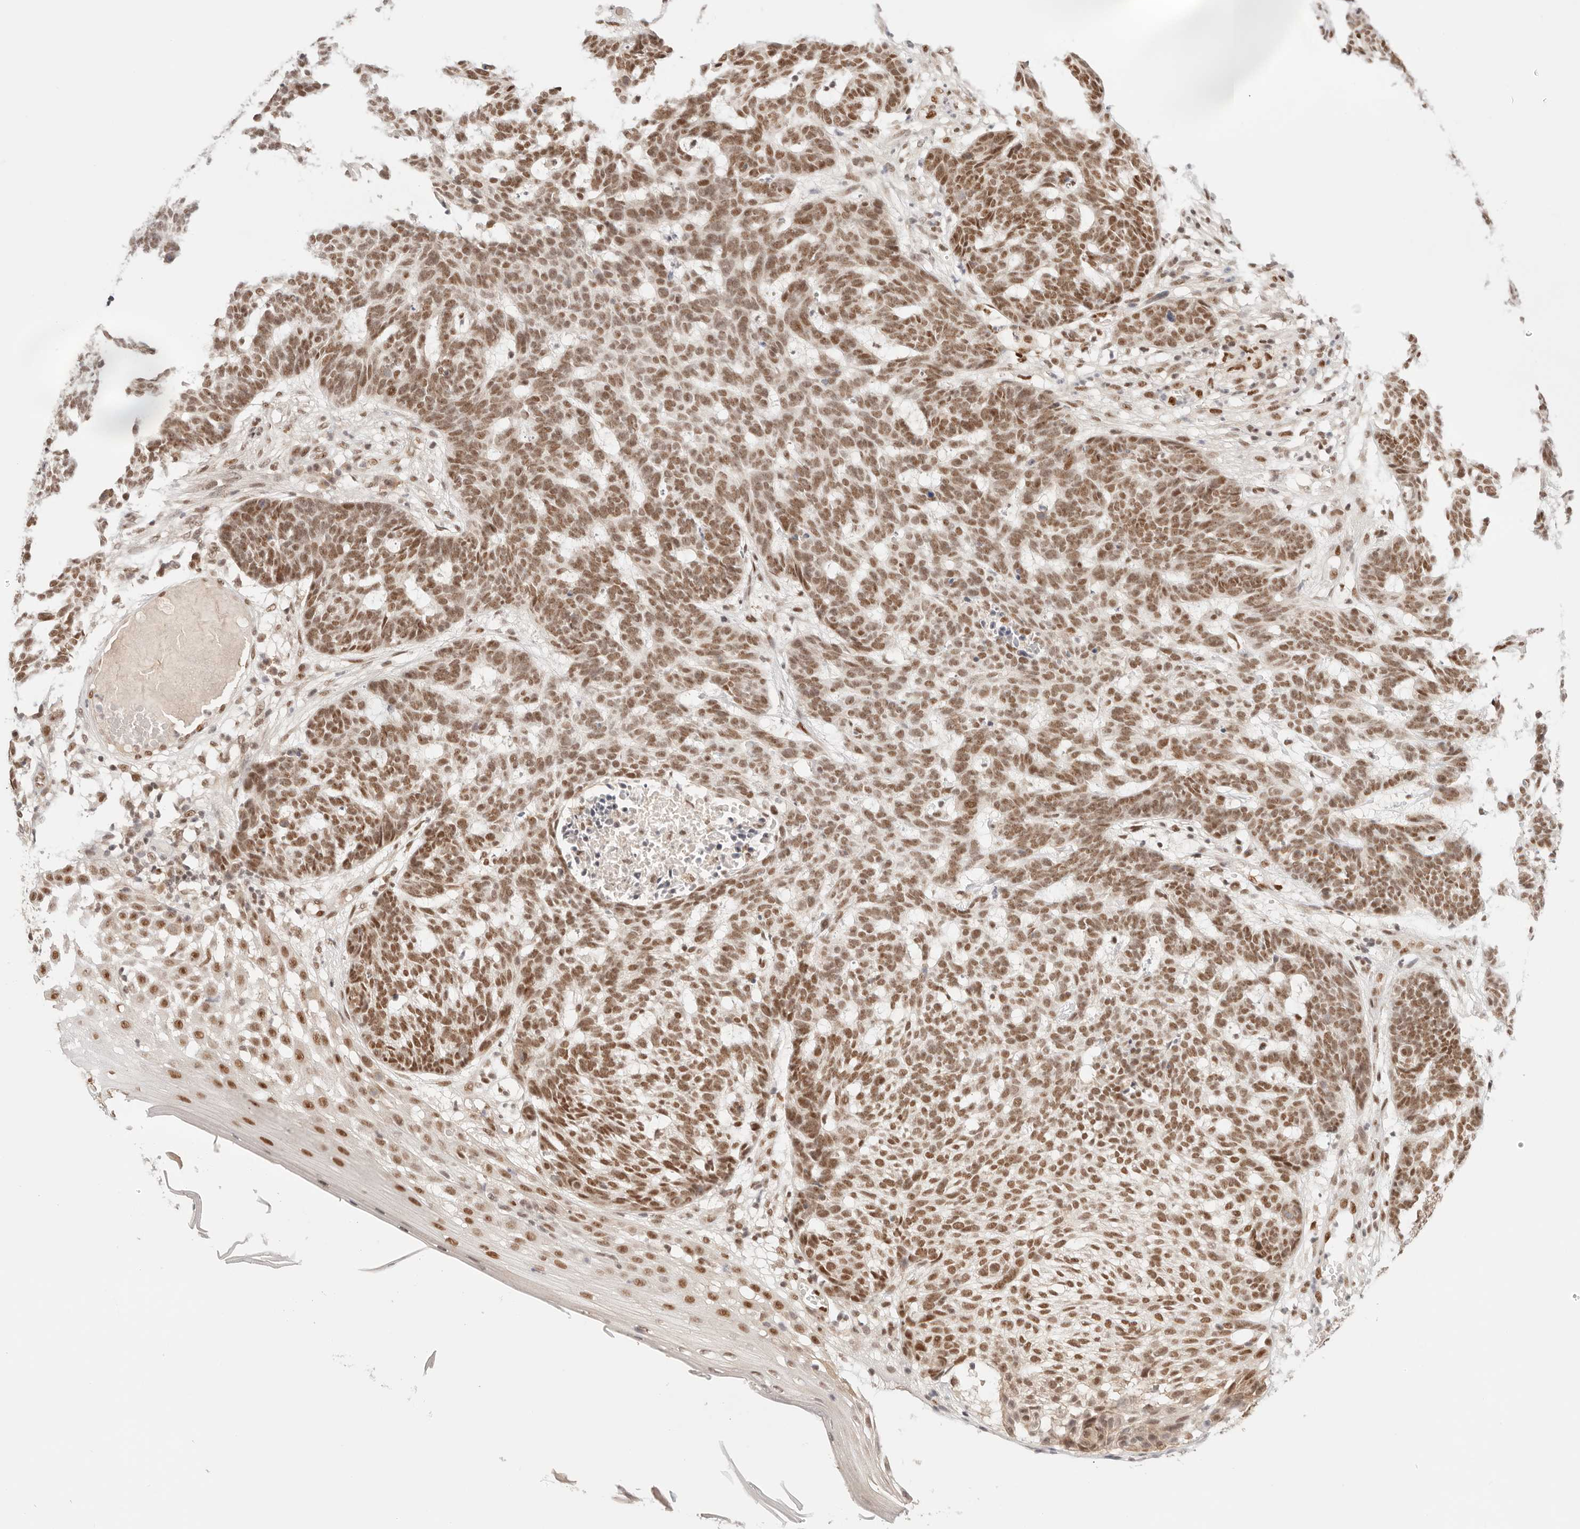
{"staining": {"intensity": "moderate", "quantity": ">75%", "location": "nuclear"}, "tissue": "skin cancer", "cell_type": "Tumor cells", "image_type": "cancer", "snomed": [{"axis": "morphology", "description": "Basal cell carcinoma"}, {"axis": "topography", "description": "Skin"}], "caption": "Human basal cell carcinoma (skin) stained with a protein marker displays moderate staining in tumor cells.", "gene": "GTF2E2", "patient": {"sex": "male", "age": 85}}